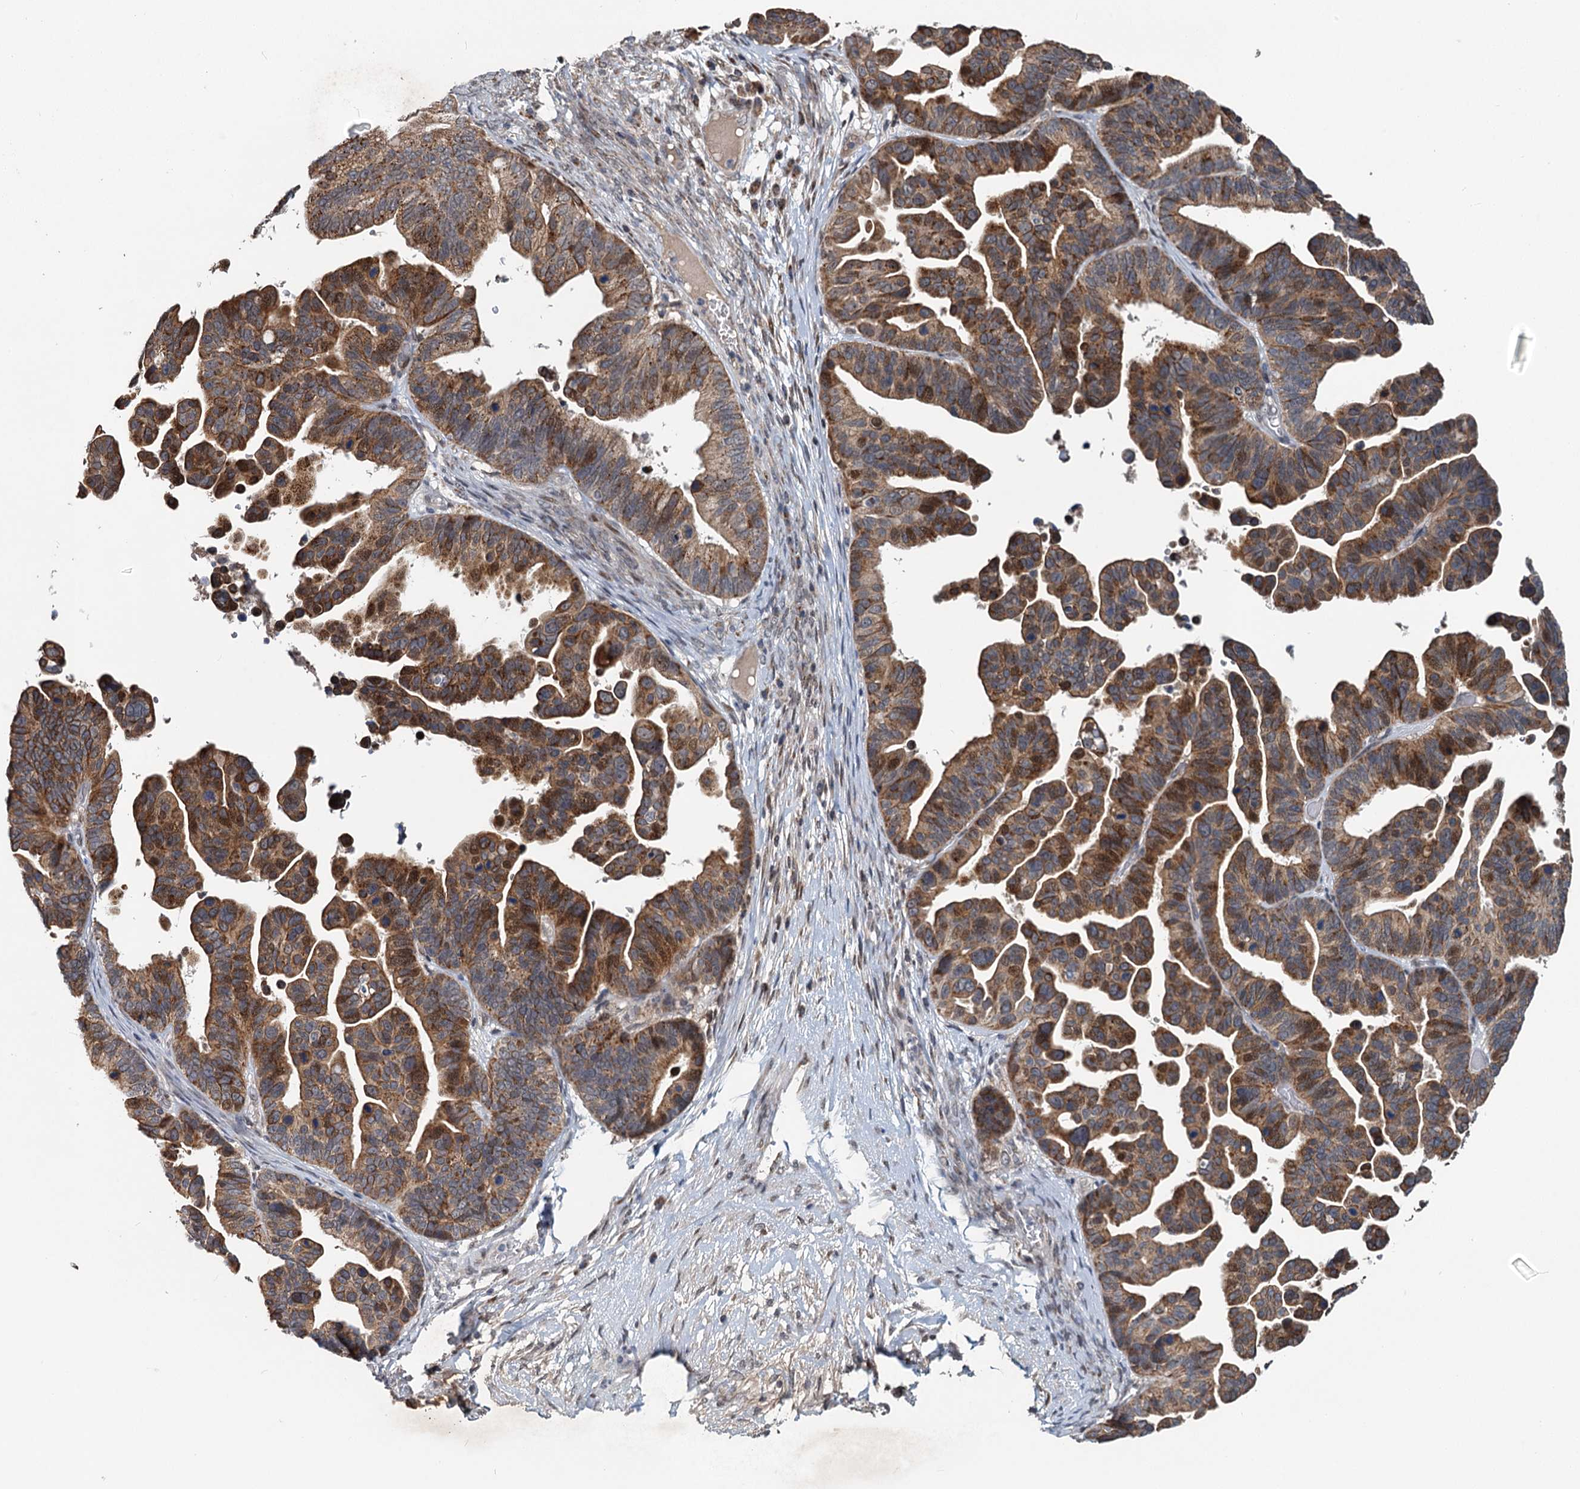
{"staining": {"intensity": "moderate", "quantity": ">75%", "location": "cytoplasmic/membranous,nuclear"}, "tissue": "ovarian cancer", "cell_type": "Tumor cells", "image_type": "cancer", "snomed": [{"axis": "morphology", "description": "Cystadenocarcinoma, serous, NOS"}, {"axis": "topography", "description": "Ovary"}], "caption": "This is a photomicrograph of IHC staining of ovarian serous cystadenocarcinoma, which shows moderate staining in the cytoplasmic/membranous and nuclear of tumor cells.", "gene": "RITA1", "patient": {"sex": "female", "age": 56}}